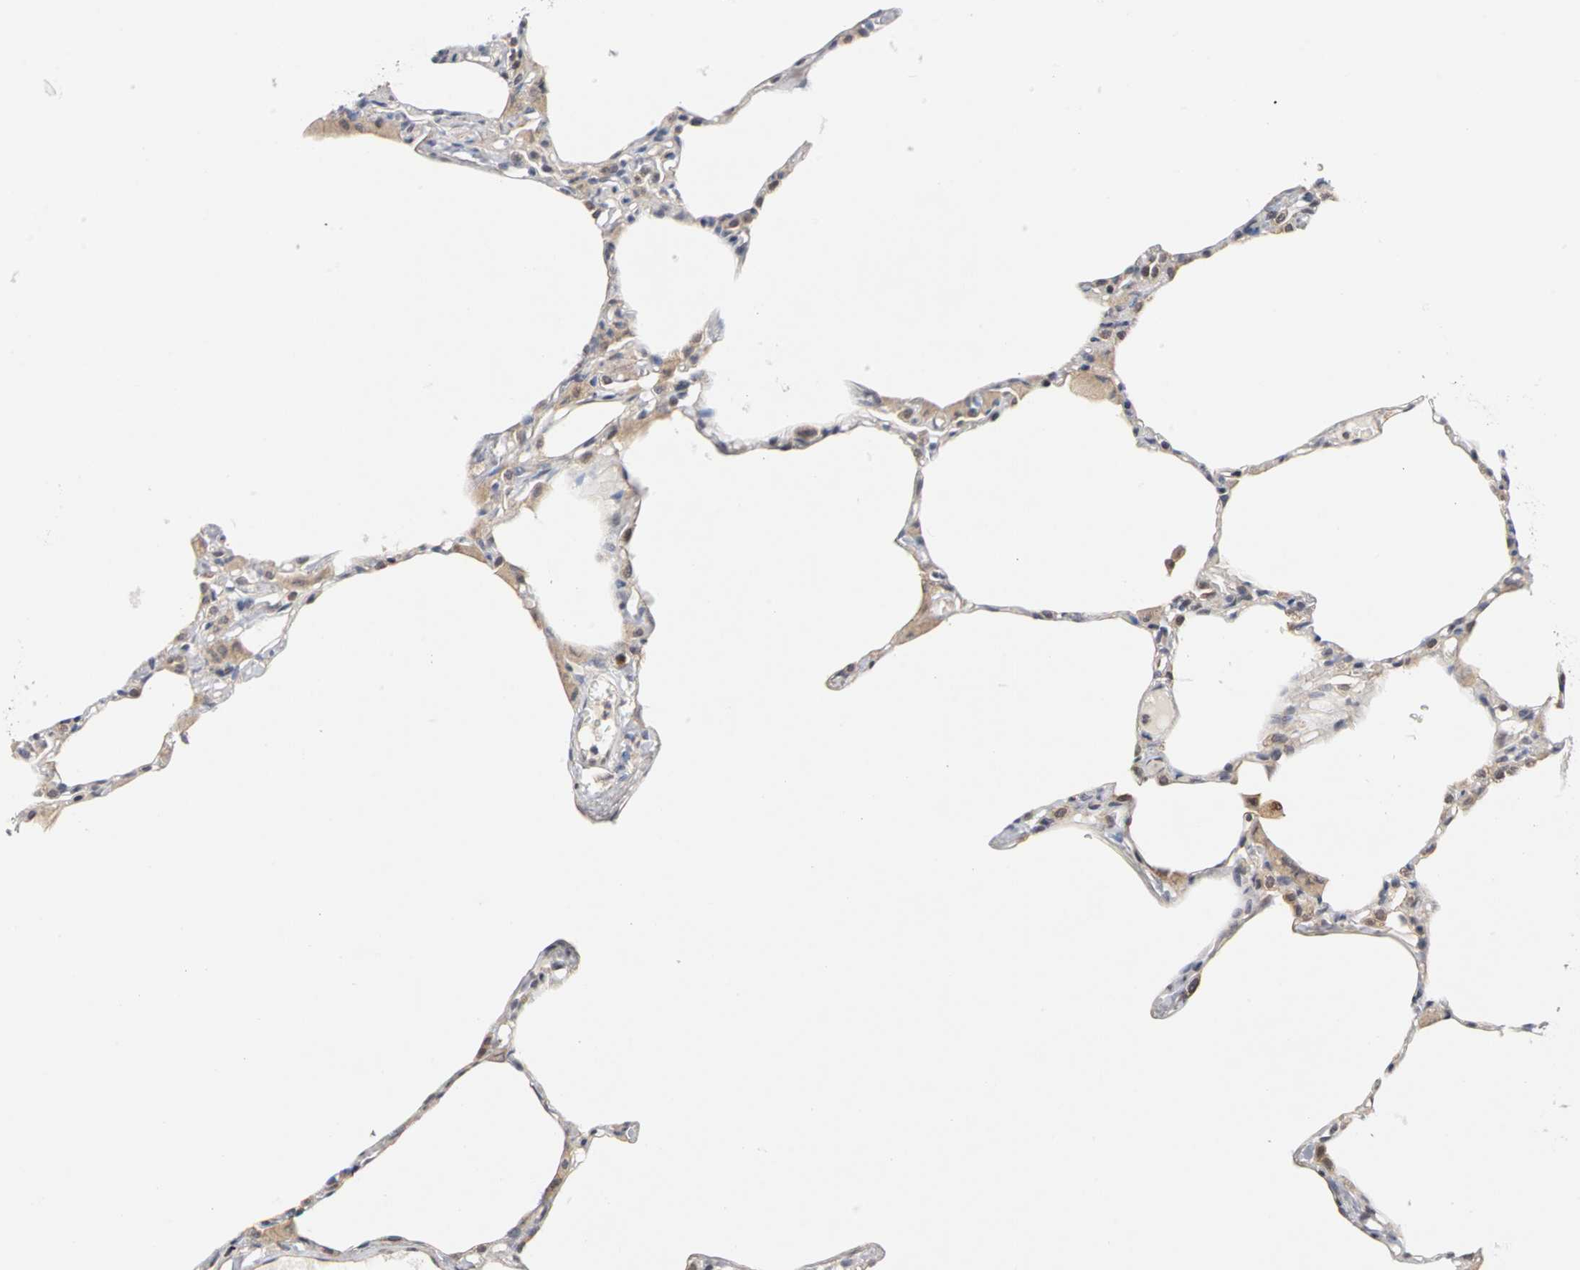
{"staining": {"intensity": "weak", "quantity": "<25%", "location": "cytoplasmic/membranous,nuclear"}, "tissue": "lung", "cell_type": "Alveolar cells", "image_type": "normal", "snomed": [{"axis": "morphology", "description": "Normal tissue, NOS"}, {"axis": "topography", "description": "Lung"}], "caption": "The micrograph displays no significant staining in alveolar cells of lung.", "gene": "UBE2M", "patient": {"sex": "female", "age": 49}}